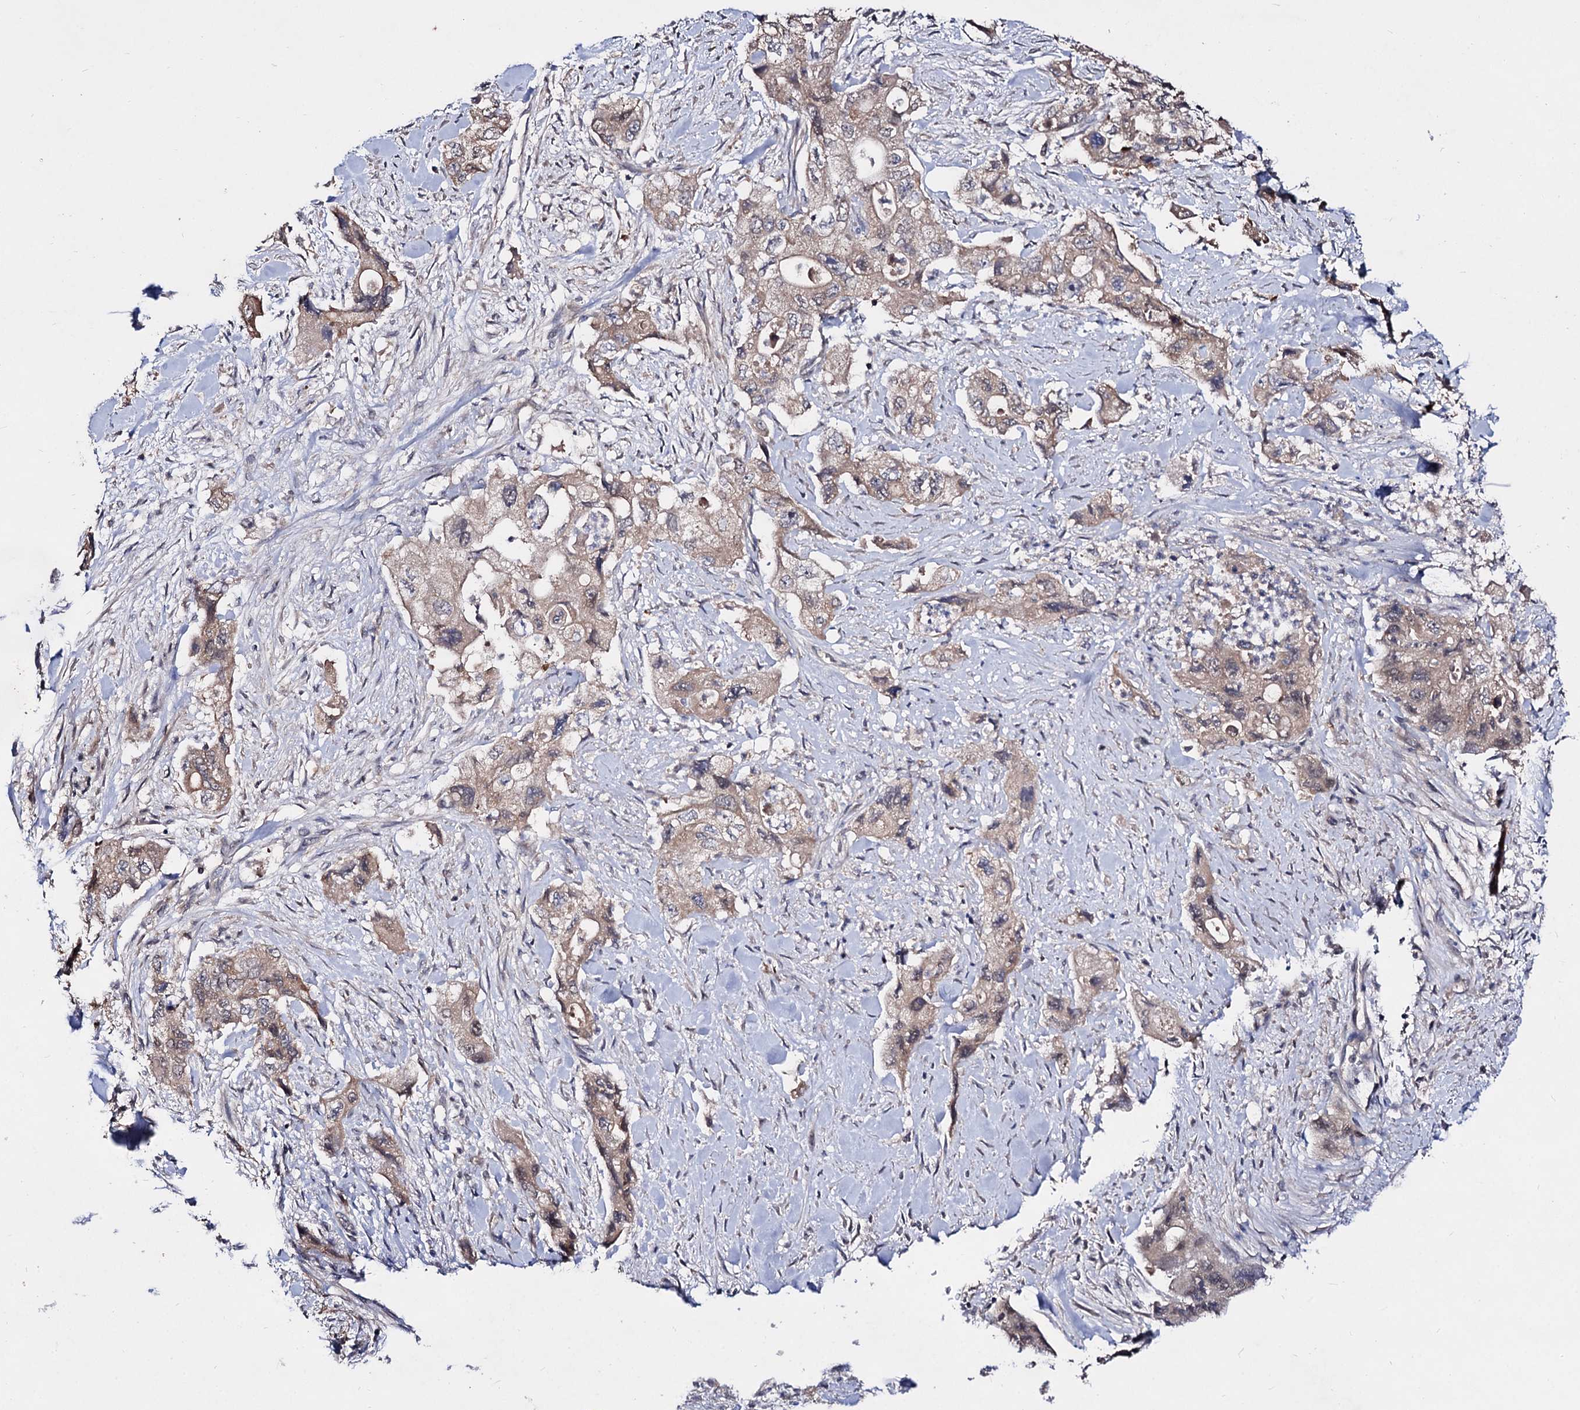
{"staining": {"intensity": "weak", "quantity": ">75%", "location": "cytoplasmic/membranous"}, "tissue": "pancreatic cancer", "cell_type": "Tumor cells", "image_type": "cancer", "snomed": [{"axis": "morphology", "description": "Adenocarcinoma, NOS"}, {"axis": "topography", "description": "Pancreas"}], "caption": "High-power microscopy captured an immunohistochemistry (IHC) micrograph of pancreatic adenocarcinoma, revealing weak cytoplasmic/membranous positivity in about >75% of tumor cells. Using DAB (3,3'-diaminobenzidine) (brown) and hematoxylin (blue) stains, captured at high magnification using brightfield microscopy.", "gene": "ACTR6", "patient": {"sex": "female", "age": 73}}